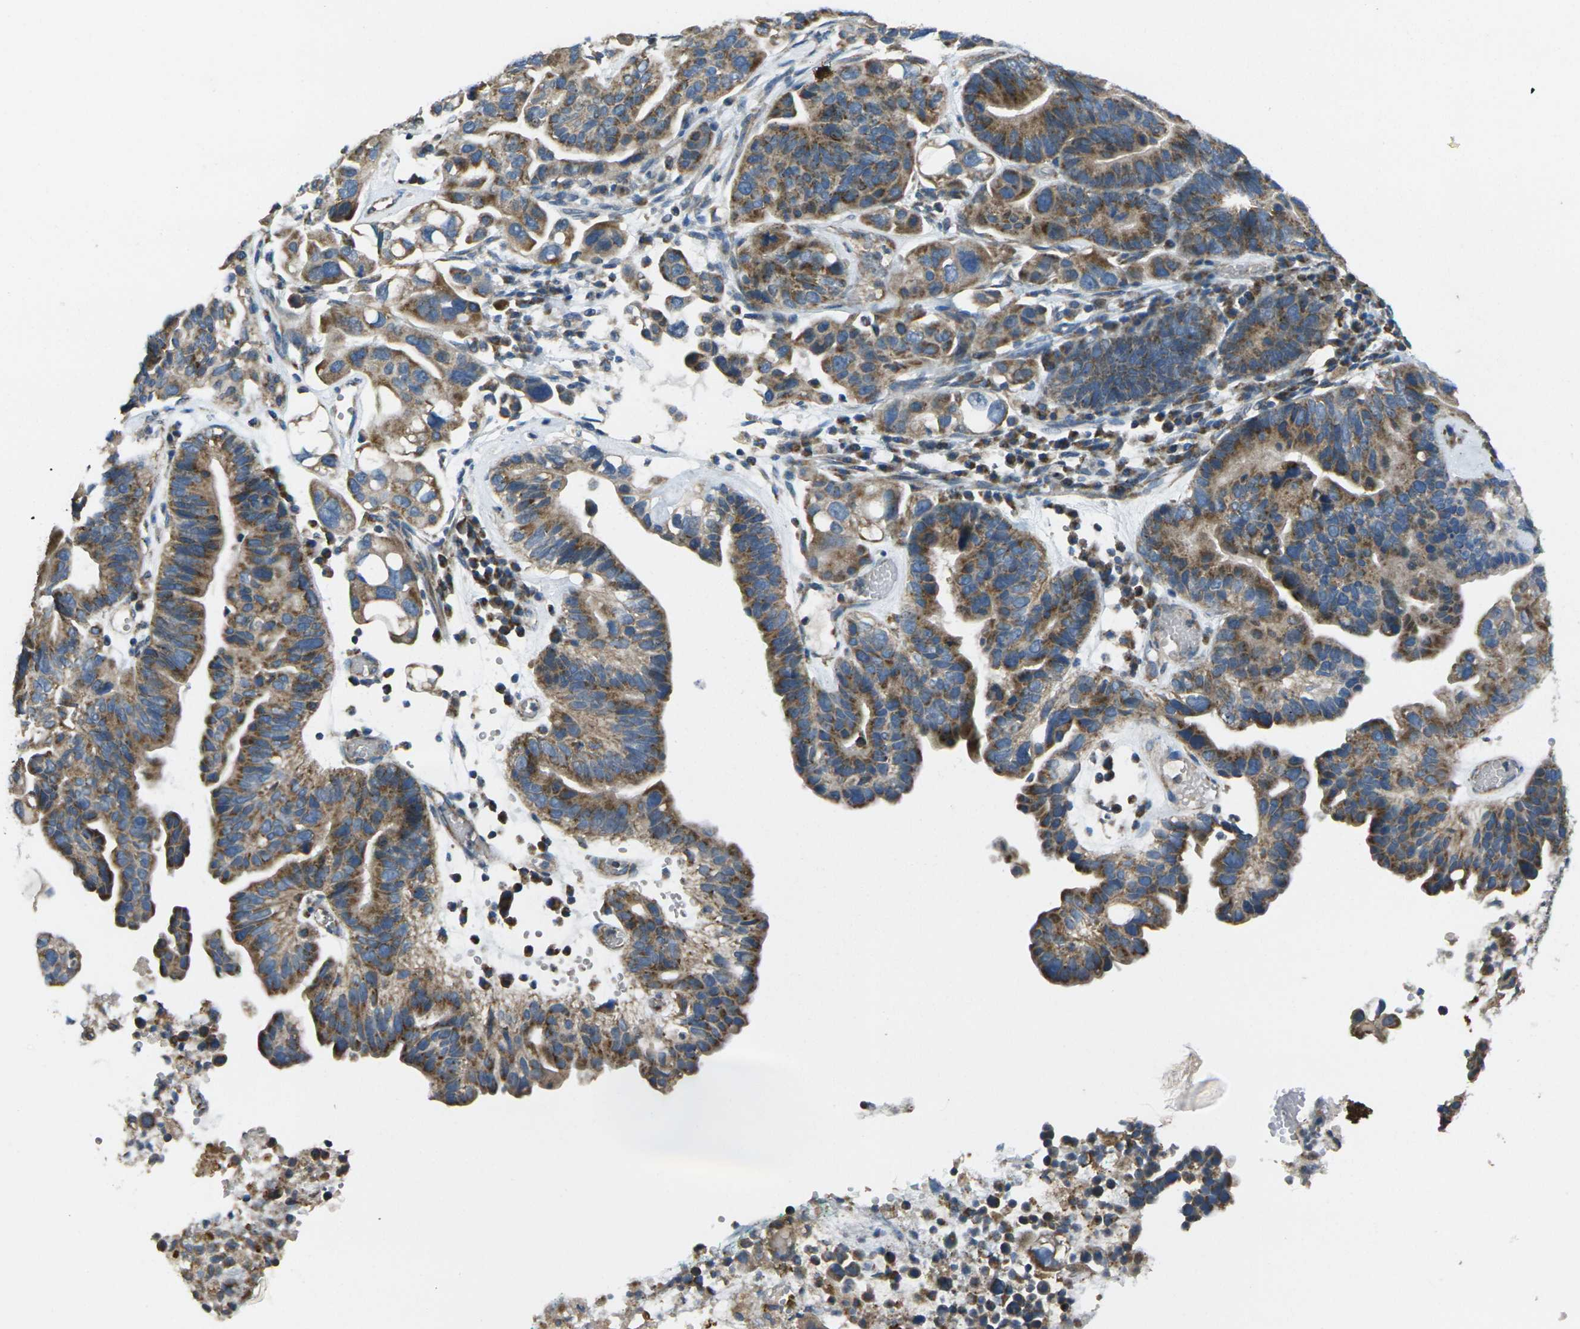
{"staining": {"intensity": "moderate", "quantity": ">75%", "location": "cytoplasmic/membranous"}, "tissue": "ovarian cancer", "cell_type": "Tumor cells", "image_type": "cancer", "snomed": [{"axis": "morphology", "description": "Cystadenocarcinoma, serous, NOS"}, {"axis": "topography", "description": "Ovary"}], "caption": "About >75% of tumor cells in human ovarian cancer reveal moderate cytoplasmic/membranous protein staining as visualized by brown immunohistochemical staining.", "gene": "TMEM120B", "patient": {"sex": "female", "age": 56}}